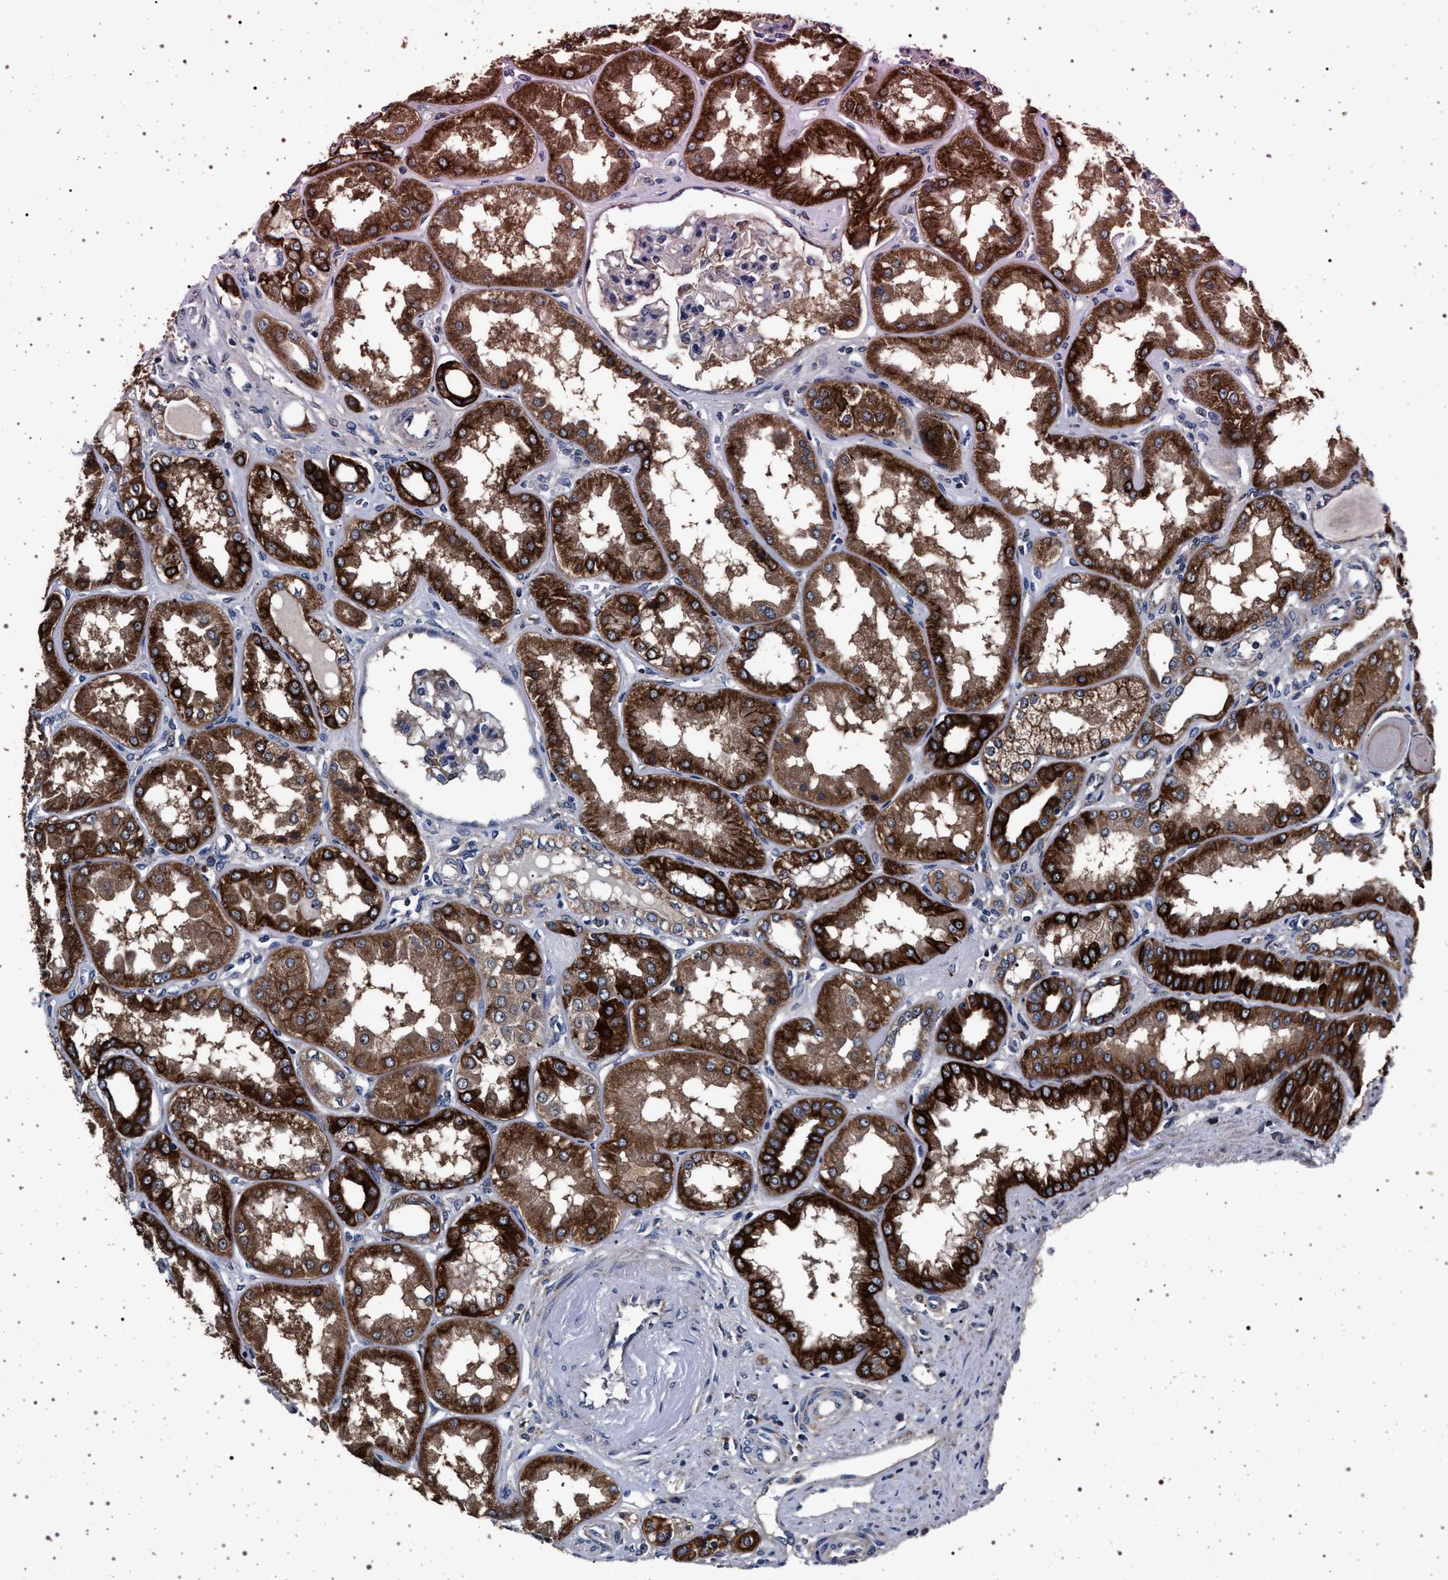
{"staining": {"intensity": "moderate", "quantity": "<25%", "location": "cytoplasmic/membranous"}, "tissue": "kidney", "cell_type": "Cells in glomeruli", "image_type": "normal", "snomed": [{"axis": "morphology", "description": "Normal tissue, NOS"}, {"axis": "topography", "description": "Kidney"}], "caption": "This image exhibits benign kidney stained with IHC to label a protein in brown. The cytoplasmic/membranous of cells in glomeruli show moderate positivity for the protein. Nuclei are counter-stained blue.", "gene": "MAP3K2", "patient": {"sex": "female", "age": 56}}